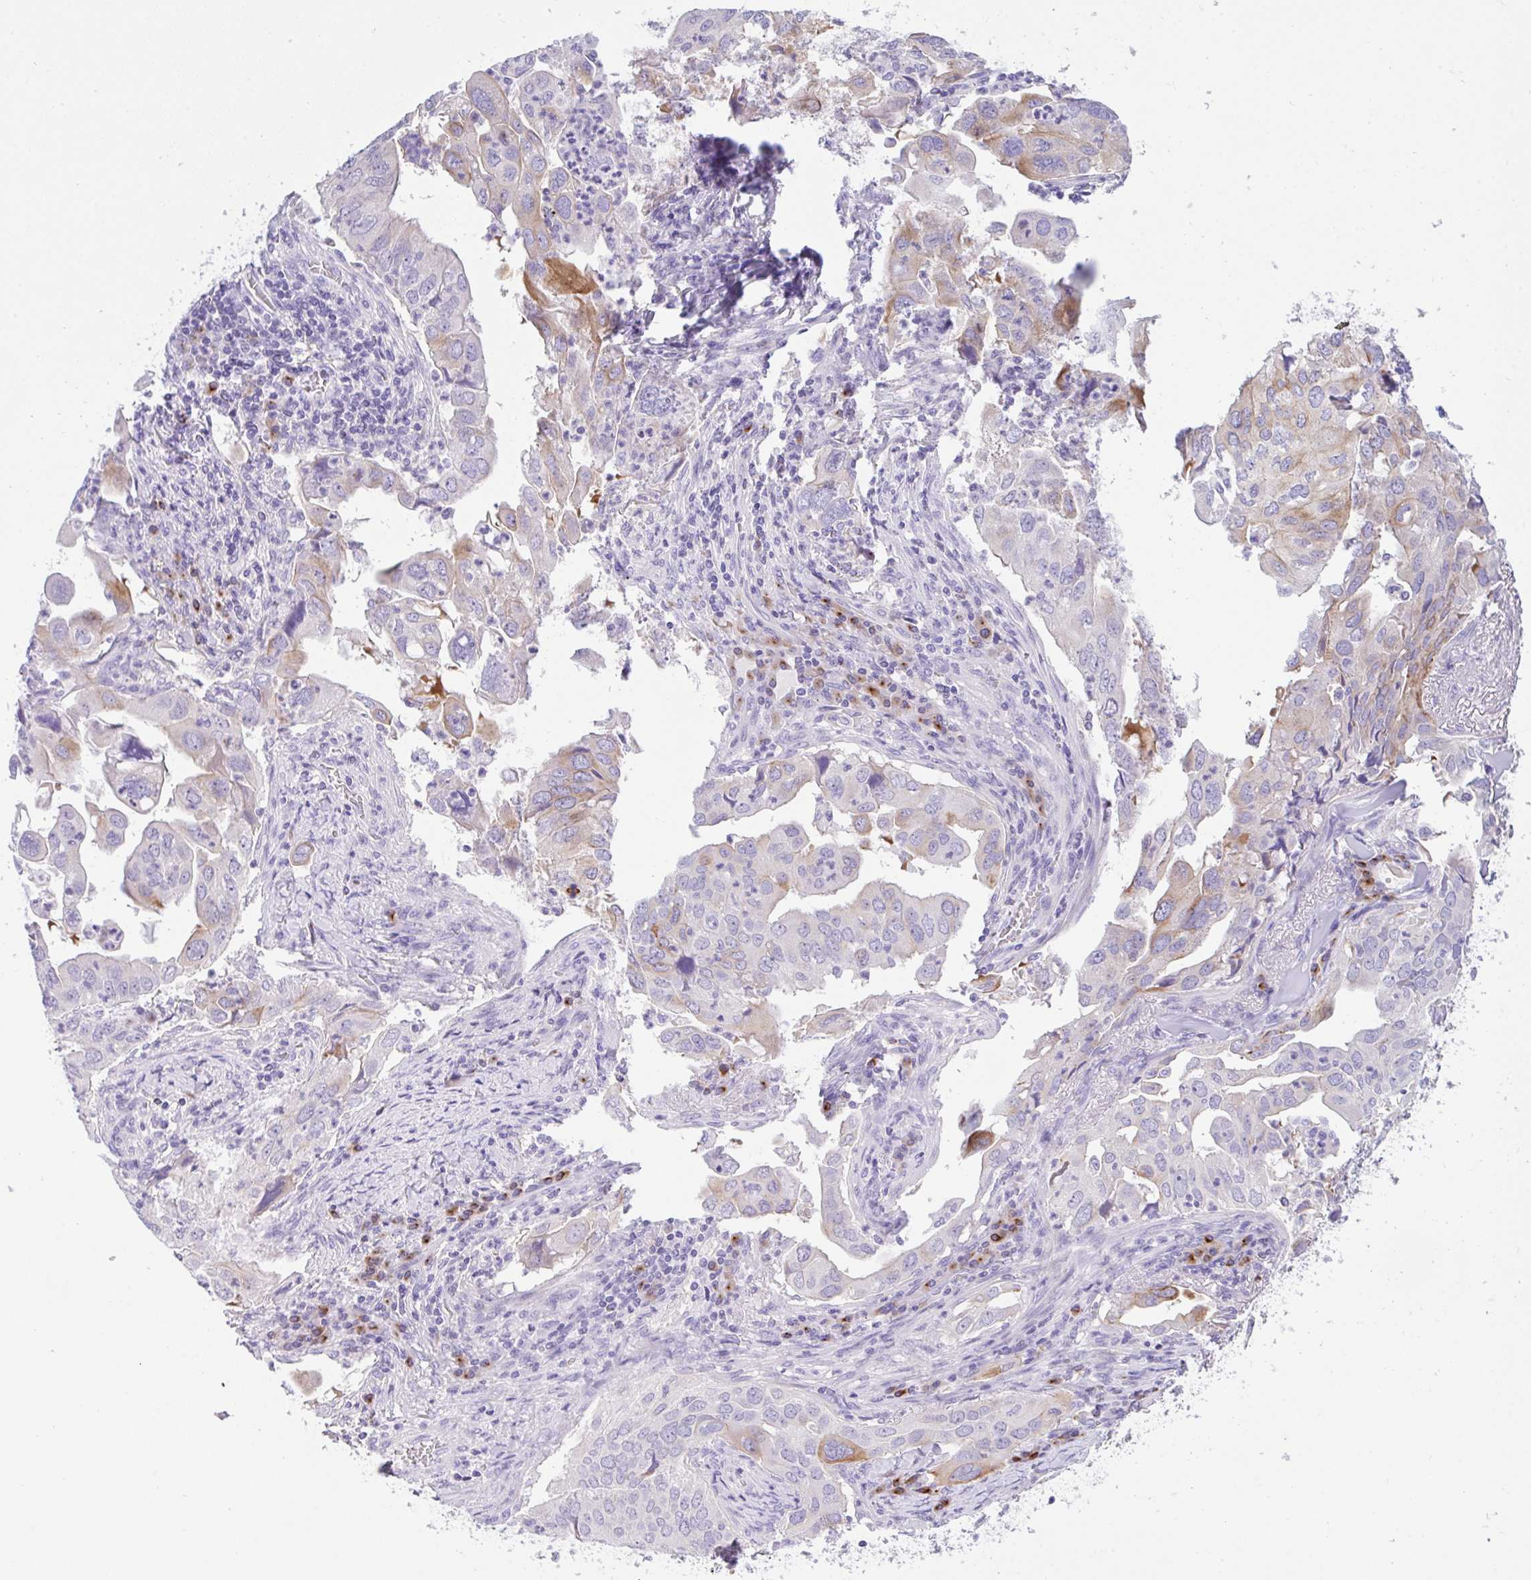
{"staining": {"intensity": "moderate", "quantity": "<25%", "location": "cytoplasmic/membranous"}, "tissue": "lung cancer", "cell_type": "Tumor cells", "image_type": "cancer", "snomed": [{"axis": "morphology", "description": "Adenocarcinoma, NOS"}, {"axis": "topography", "description": "Lung"}], "caption": "Immunohistochemical staining of human lung cancer shows low levels of moderate cytoplasmic/membranous expression in about <25% of tumor cells.", "gene": "FBXL20", "patient": {"sex": "male", "age": 48}}